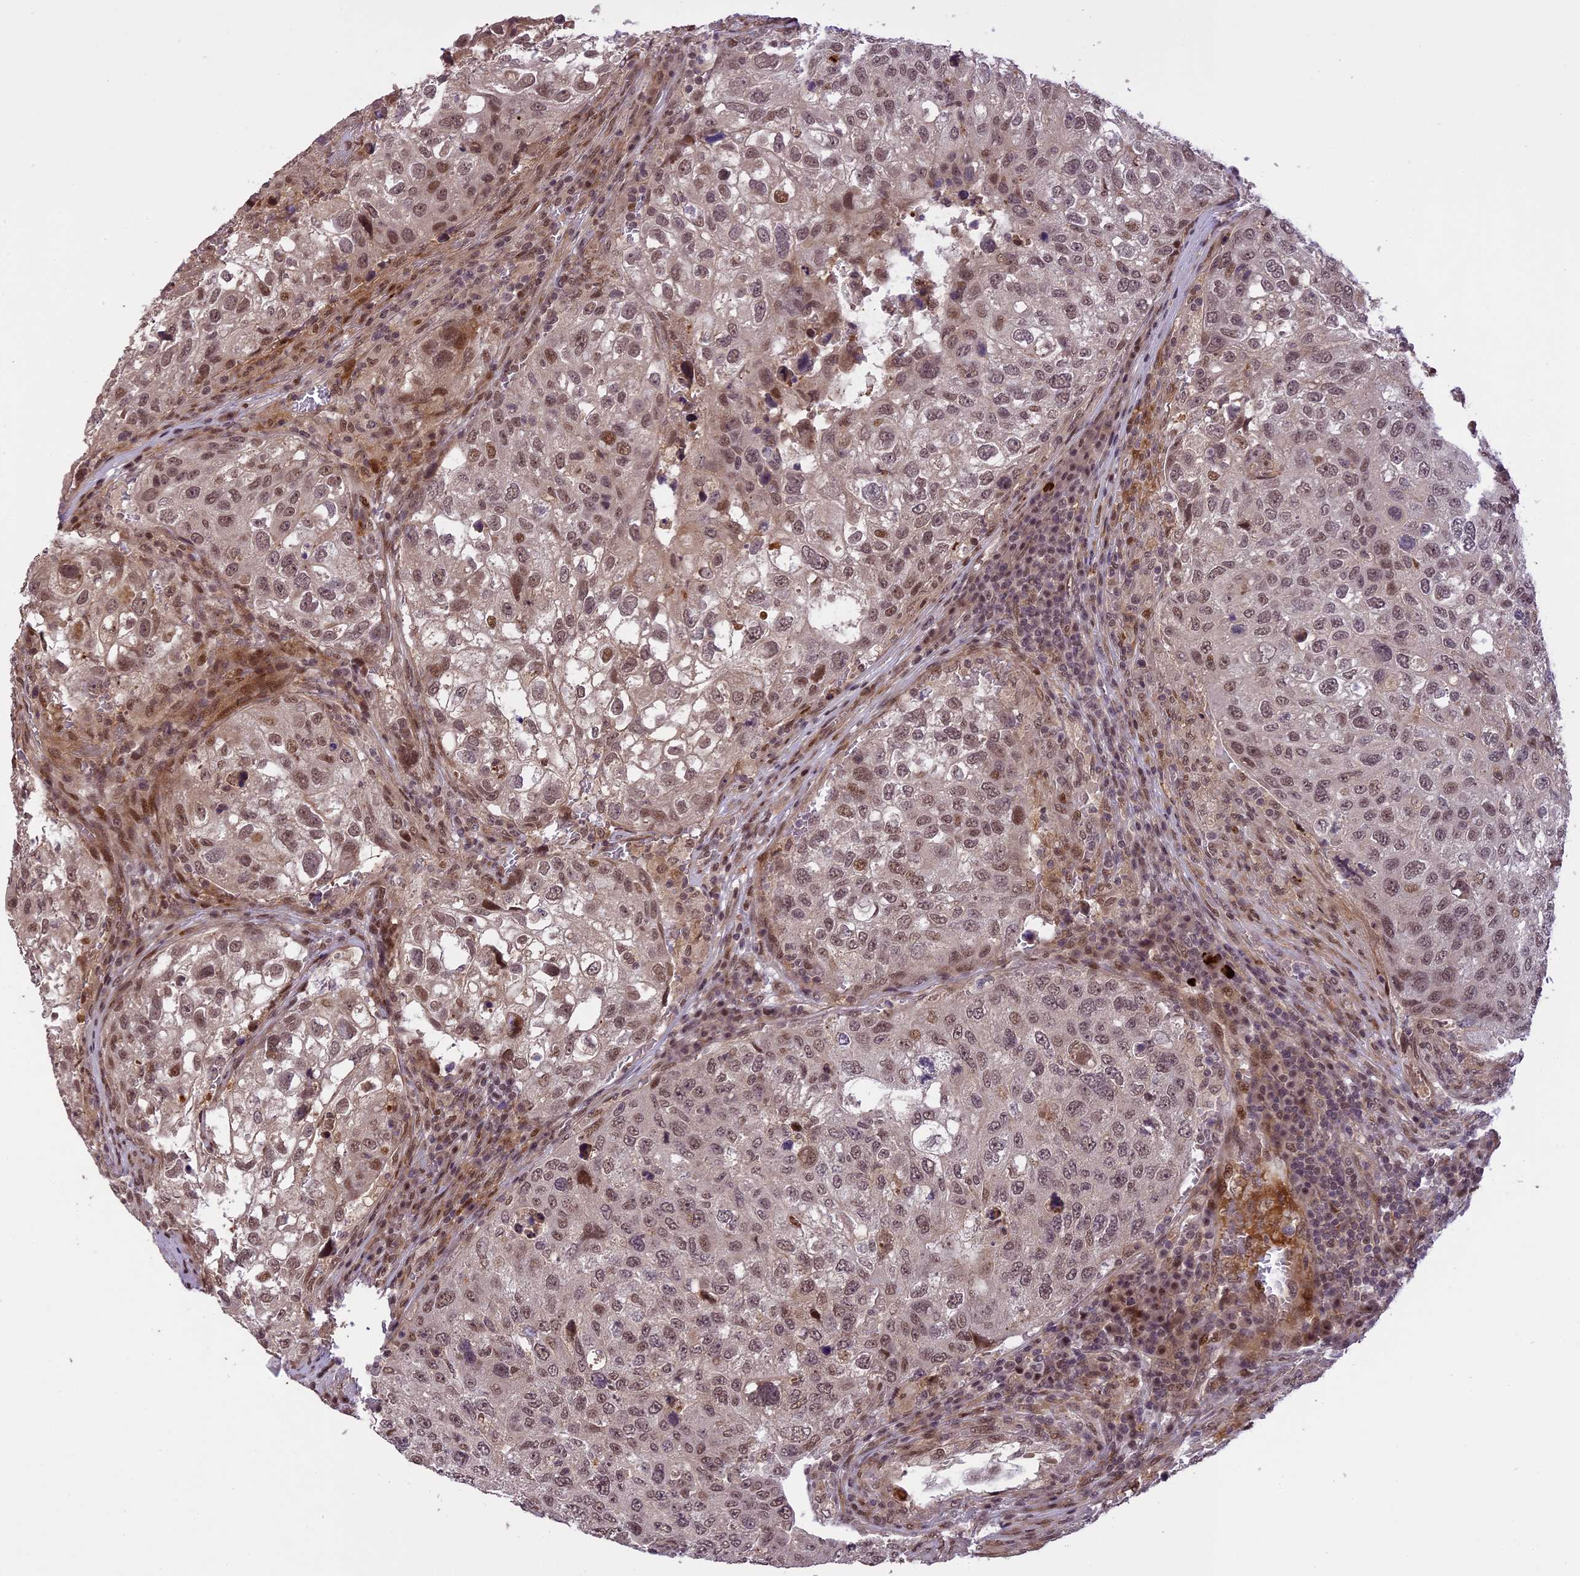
{"staining": {"intensity": "moderate", "quantity": "<25%", "location": "nuclear"}, "tissue": "urothelial cancer", "cell_type": "Tumor cells", "image_type": "cancer", "snomed": [{"axis": "morphology", "description": "Urothelial carcinoma, High grade"}, {"axis": "topography", "description": "Lymph node"}, {"axis": "topography", "description": "Urinary bladder"}], "caption": "Moderate nuclear positivity is appreciated in approximately <25% of tumor cells in urothelial cancer. (DAB (3,3'-diaminobenzidine) IHC with brightfield microscopy, high magnification).", "gene": "PRELID2", "patient": {"sex": "male", "age": 51}}